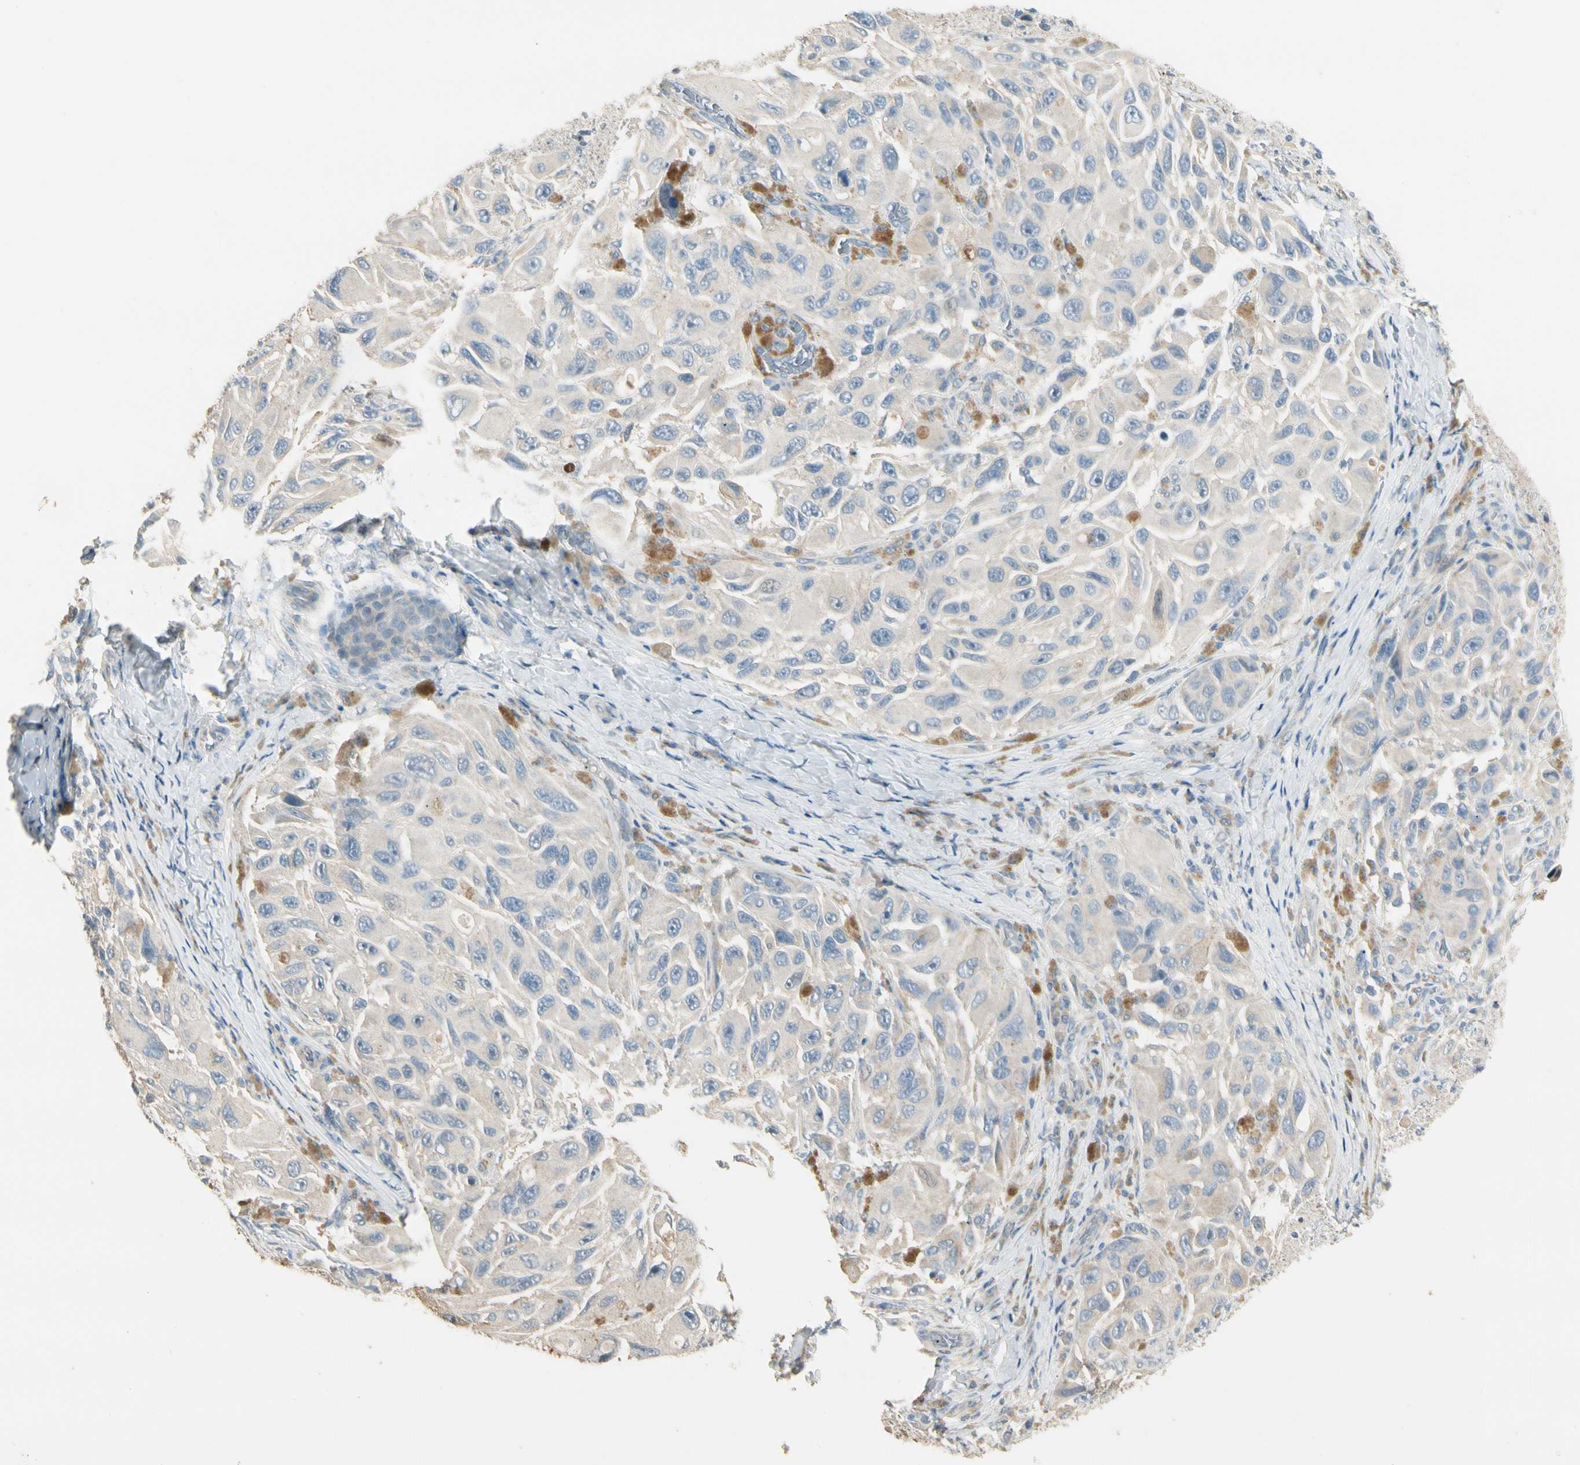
{"staining": {"intensity": "negative", "quantity": "none", "location": "none"}, "tissue": "melanoma", "cell_type": "Tumor cells", "image_type": "cancer", "snomed": [{"axis": "morphology", "description": "Malignant melanoma, NOS"}, {"axis": "topography", "description": "Skin"}], "caption": "A micrograph of malignant melanoma stained for a protein reveals no brown staining in tumor cells. The staining is performed using DAB (3,3'-diaminobenzidine) brown chromogen with nuclei counter-stained in using hematoxylin.", "gene": "GNE", "patient": {"sex": "female", "age": 73}}